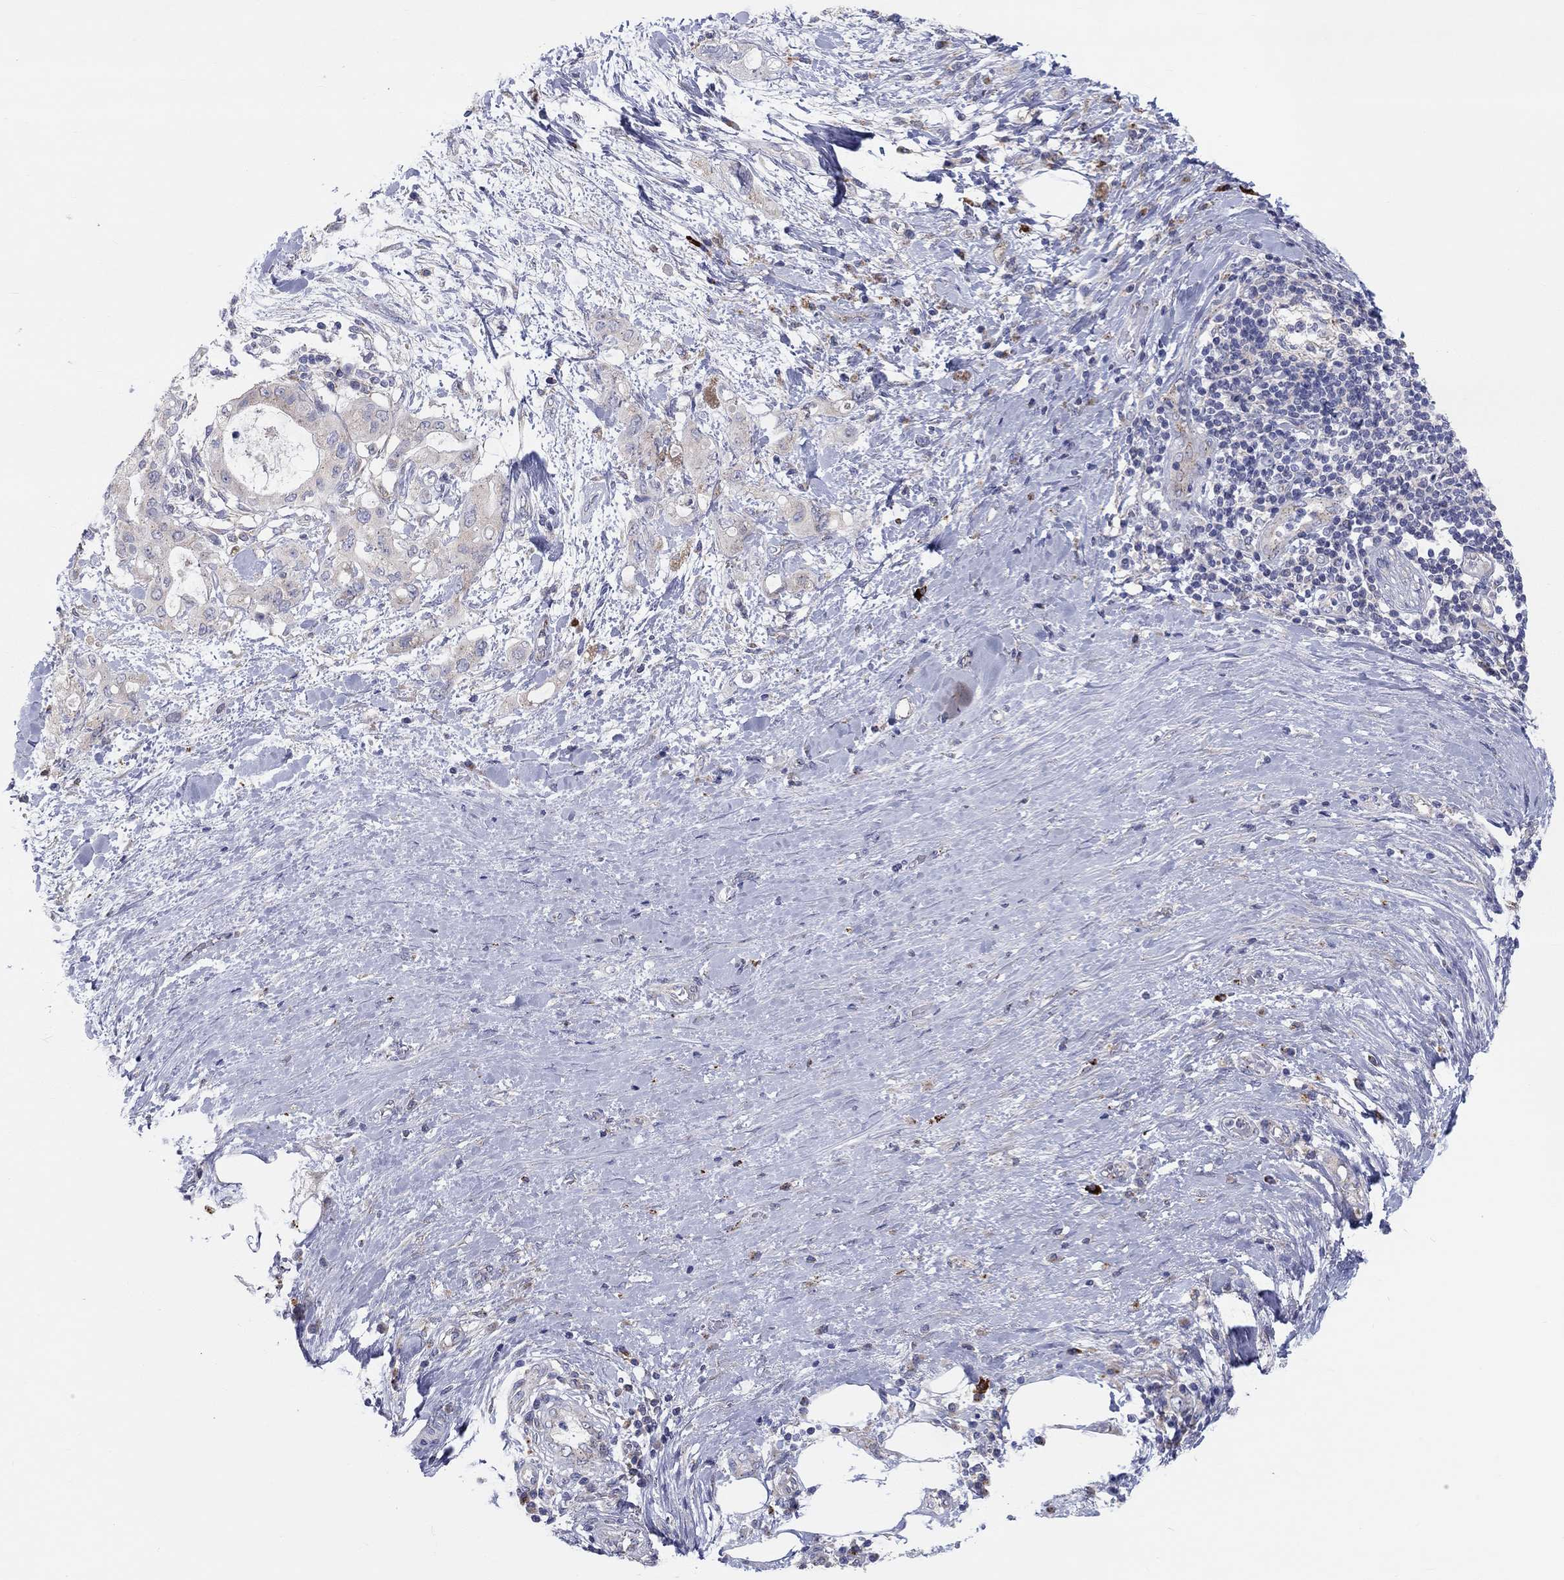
{"staining": {"intensity": "negative", "quantity": "none", "location": "none"}, "tissue": "pancreatic cancer", "cell_type": "Tumor cells", "image_type": "cancer", "snomed": [{"axis": "morphology", "description": "Adenocarcinoma, NOS"}, {"axis": "topography", "description": "Pancreas"}], "caption": "There is no significant staining in tumor cells of adenocarcinoma (pancreatic). (DAB IHC, high magnification).", "gene": "BCO2", "patient": {"sex": "female", "age": 56}}